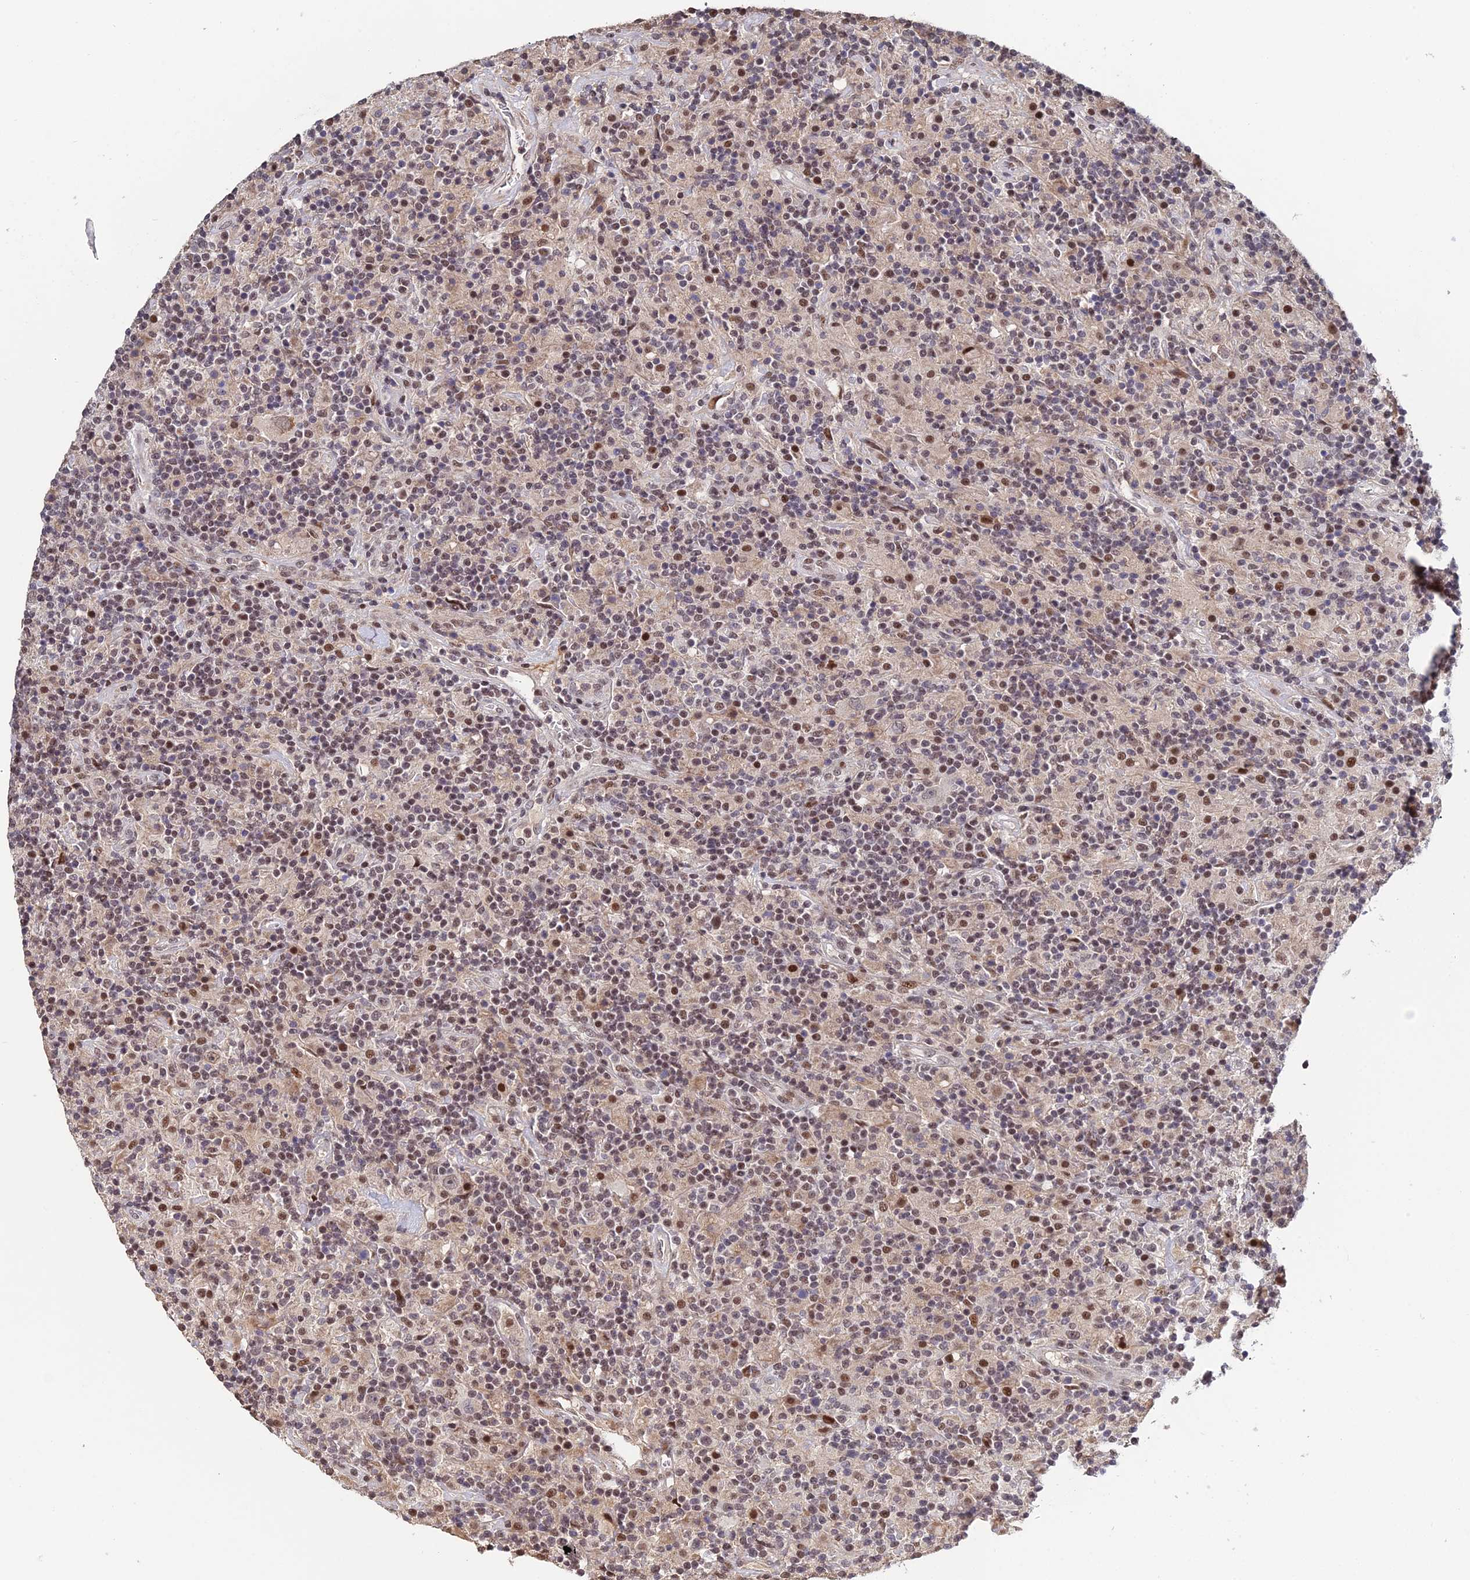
{"staining": {"intensity": "moderate", "quantity": "<25%", "location": "cytoplasmic/membranous,nuclear"}, "tissue": "lymphoma", "cell_type": "Tumor cells", "image_type": "cancer", "snomed": [{"axis": "morphology", "description": "Hodgkin's disease, NOS"}, {"axis": "topography", "description": "Lymph node"}], "caption": "Protein expression analysis of Hodgkin's disease exhibits moderate cytoplasmic/membranous and nuclear positivity in approximately <25% of tumor cells. (DAB (3,3'-diaminobenzidine) IHC with brightfield microscopy, high magnification).", "gene": "ERCC5", "patient": {"sex": "male", "age": 70}}